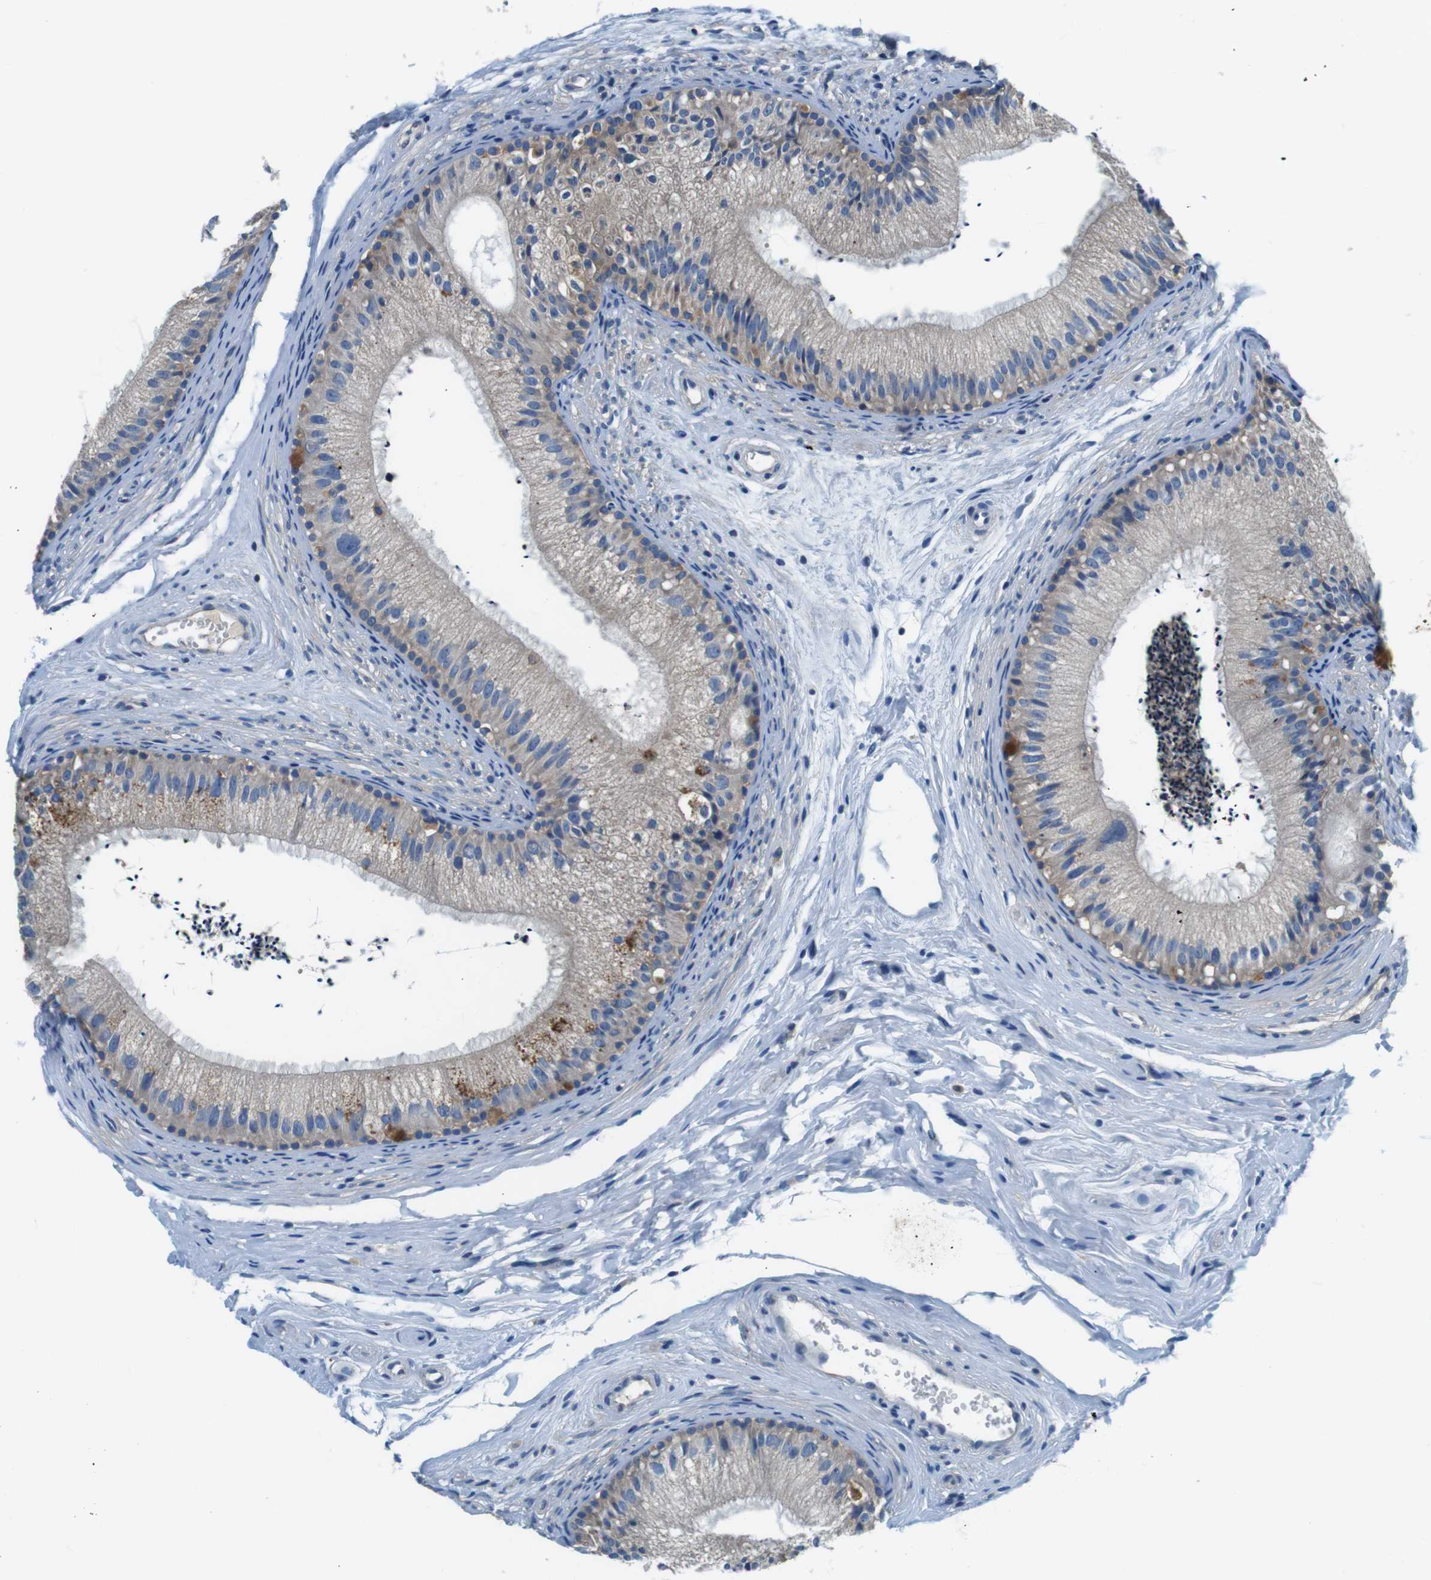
{"staining": {"intensity": "moderate", "quantity": "<25%", "location": "cytoplasmic/membranous"}, "tissue": "epididymis", "cell_type": "Glandular cells", "image_type": "normal", "snomed": [{"axis": "morphology", "description": "Normal tissue, NOS"}, {"axis": "topography", "description": "Epididymis"}], "caption": "Approximately <25% of glandular cells in benign human epididymis display moderate cytoplasmic/membranous protein positivity as visualized by brown immunohistochemical staining.", "gene": "DENND4C", "patient": {"sex": "male", "age": 56}}